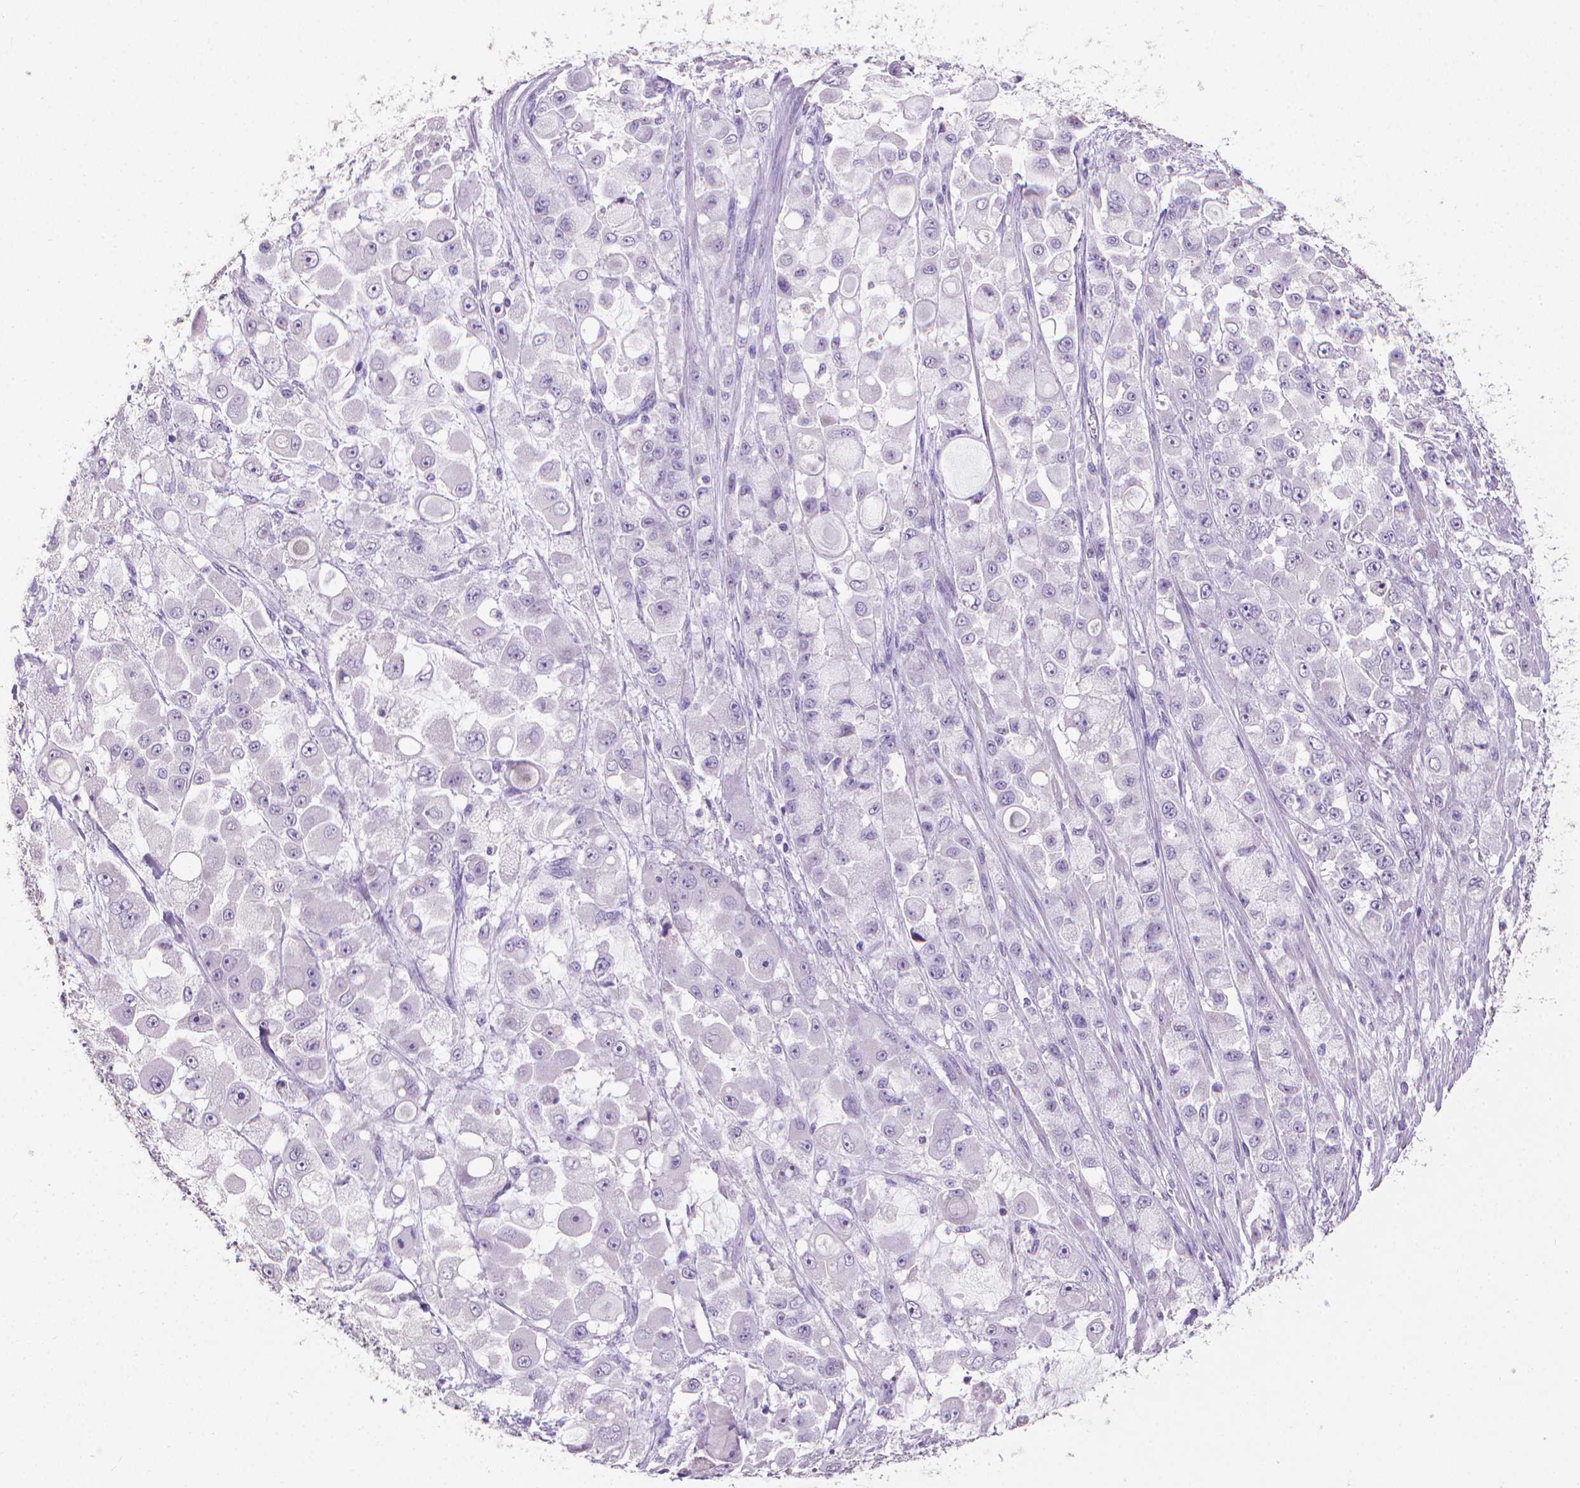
{"staining": {"intensity": "negative", "quantity": "none", "location": "none"}, "tissue": "stomach cancer", "cell_type": "Tumor cells", "image_type": "cancer", "snomed": [{"axis": "morphology", "description": "Adenocarcinoma, NOS"}, {"axis": "topography", "description": "Stomach"}], "caption": "This is a image of IHC staining of stomach adenocarcinoma, which shows no positivity in tumor cells. (DAB (3,3'-diaminobenzidine) immunohistochemistry visualized using brightfield microscopy, high magnification).", "gene": "XPNPEP2", "patient": {"sex": "female", "age": 76}}